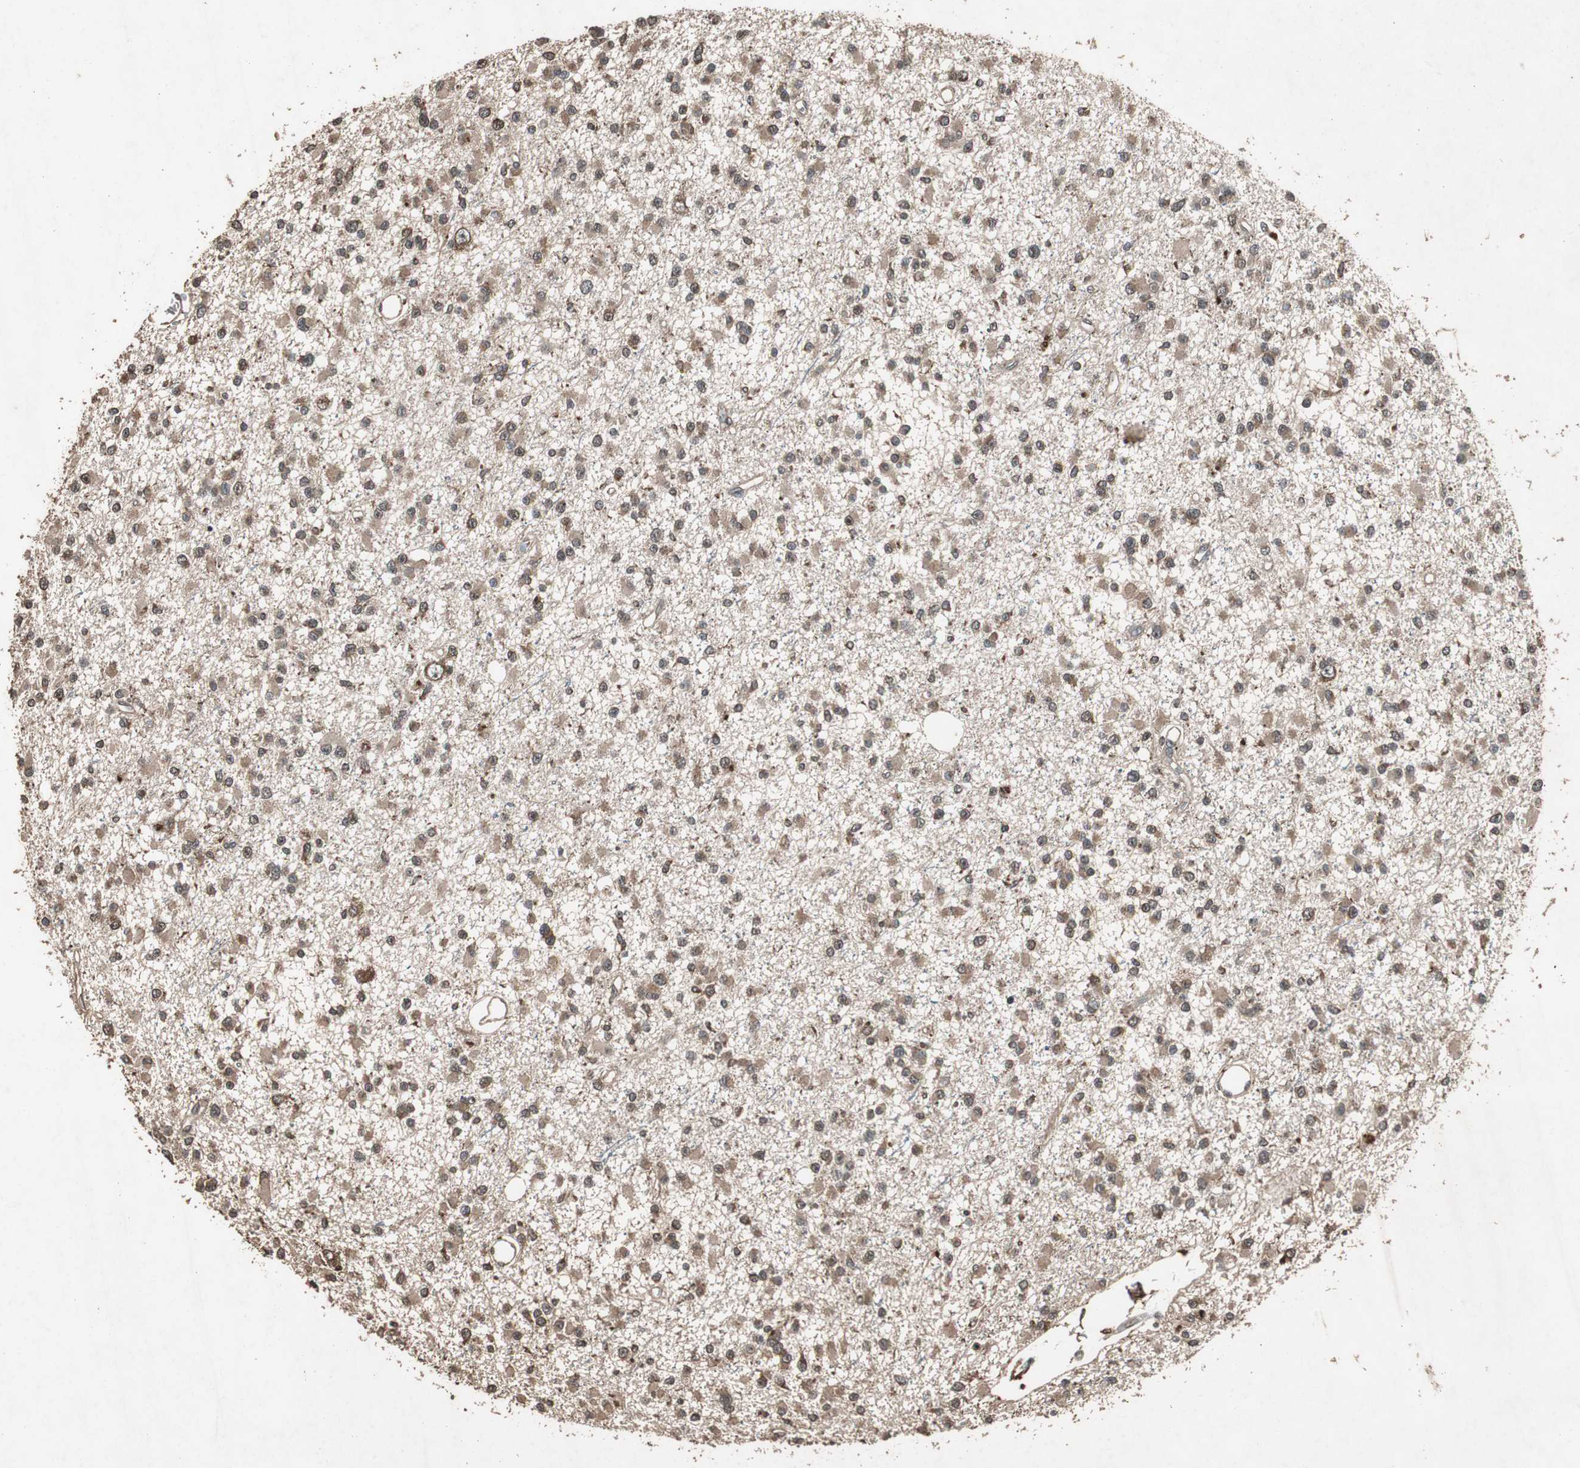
{"staining": {"intensity": "weak", "quantity": ">75%", "location": "cytoplasmic/membranous"}, "tissue": "glioma", "cell_type": "Tumor cells", "image_type": "cancer", "snomed": [{"axis": "morphology", "description": "Glioma, malignant, Low grade"}, {"axis": "topography", "description": "Brain"}], "caption": "Tumor cells display low levels of weak cytoplasmic/membranous expression in about >75% of cells in human malignant glioma (low-grade).", "gene": "LAMTOR5", "patient": {"sex": "female", "age": 22}}